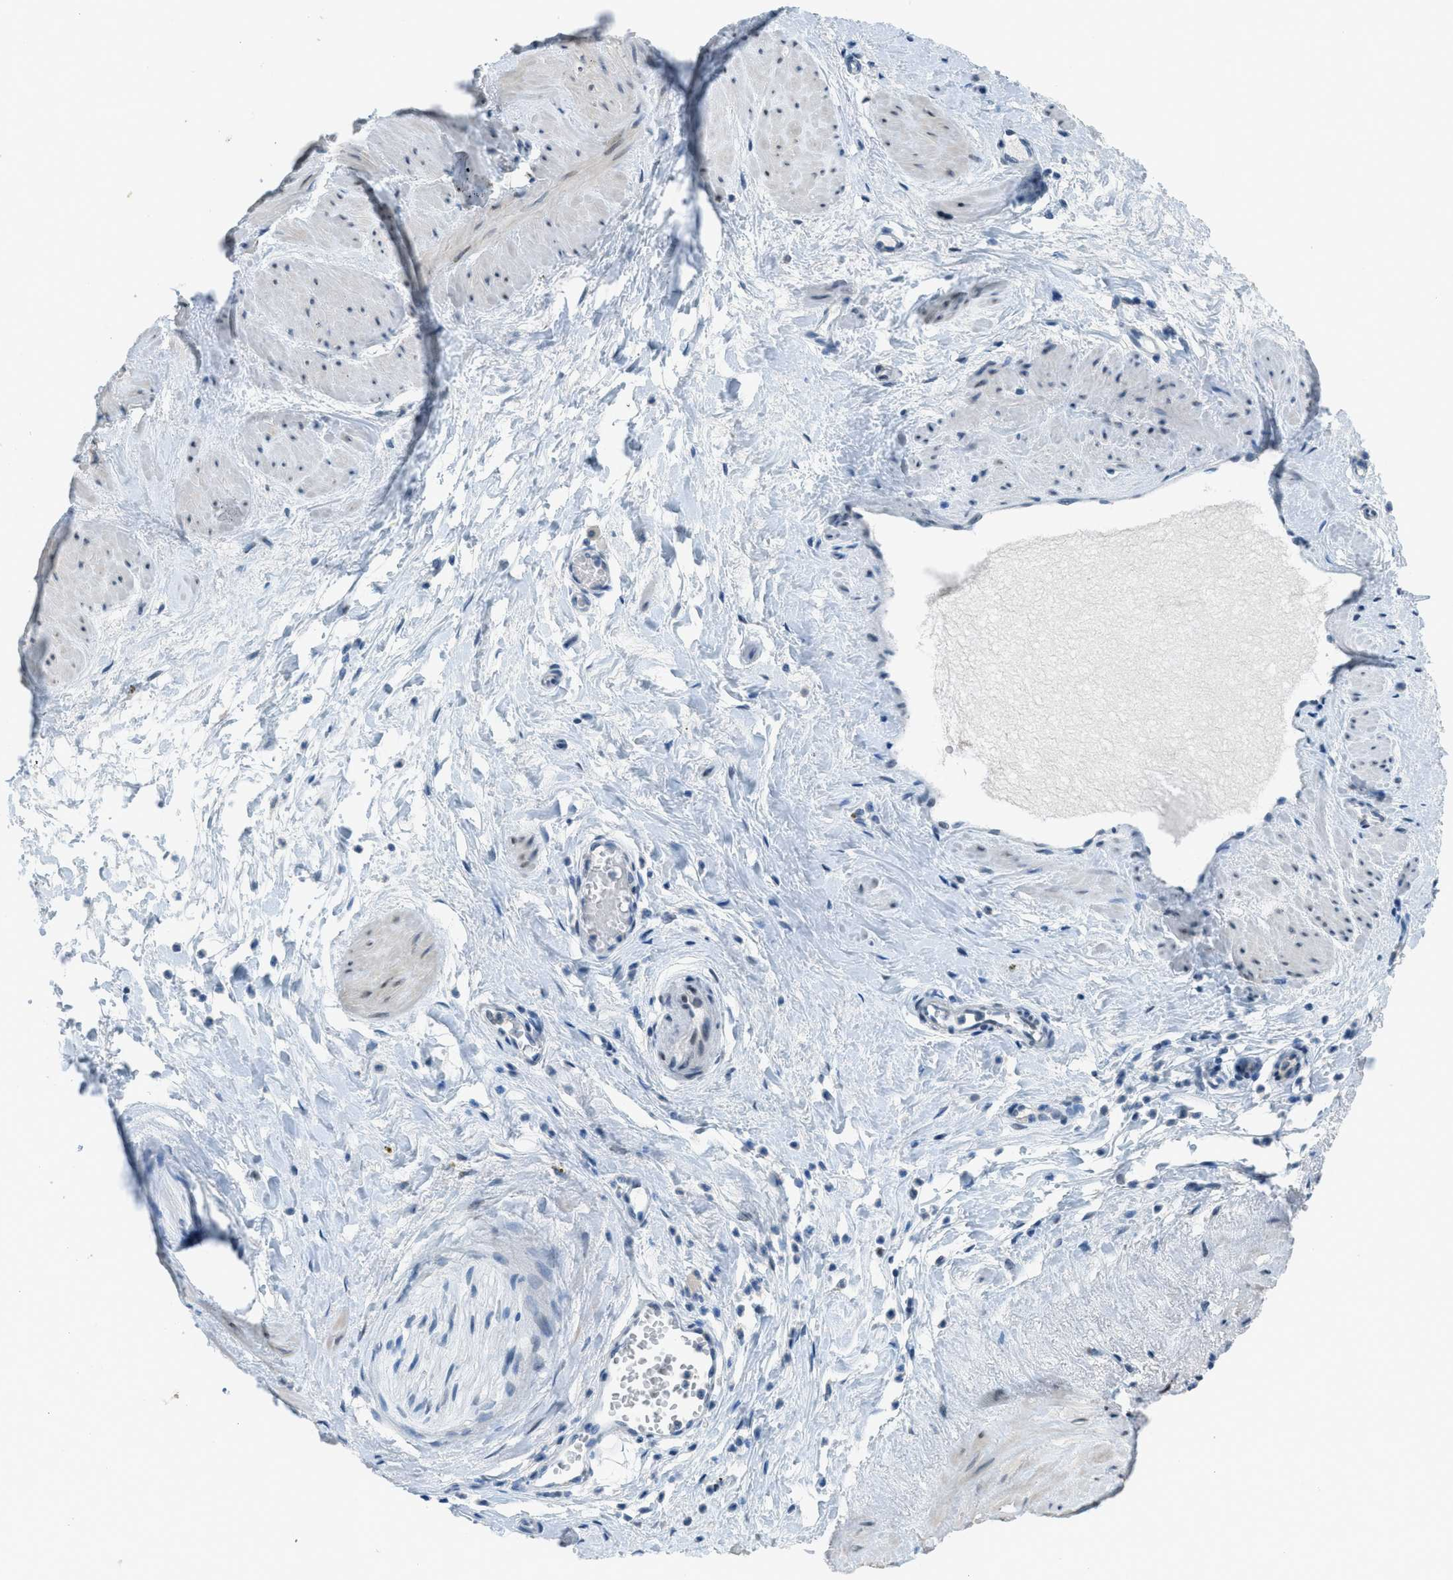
{"staining": {"intensity": "weak", "quantity": "<25%", "location": "cytoplasmic/membranous"}, "tissue": "adipose tissue", "cell_type": "Adipocytes", "image_type": "normal", "snomed": [{"axis": "morphology", "description": "Normal tissue, NOS"}, {"axis": "topography", "description": "Soft tissue"}, {"axis": "topography", "description": "Vascular tissue"}], "caption": "Immunohistochemistry (IHC) of normal adipose tissue shows no staining in adipocytes. (DAB IHC visualized using brightfield microscopy, high magnification).", "gene": "TTC13", "patient": {"sex": "female", "age": 35}}